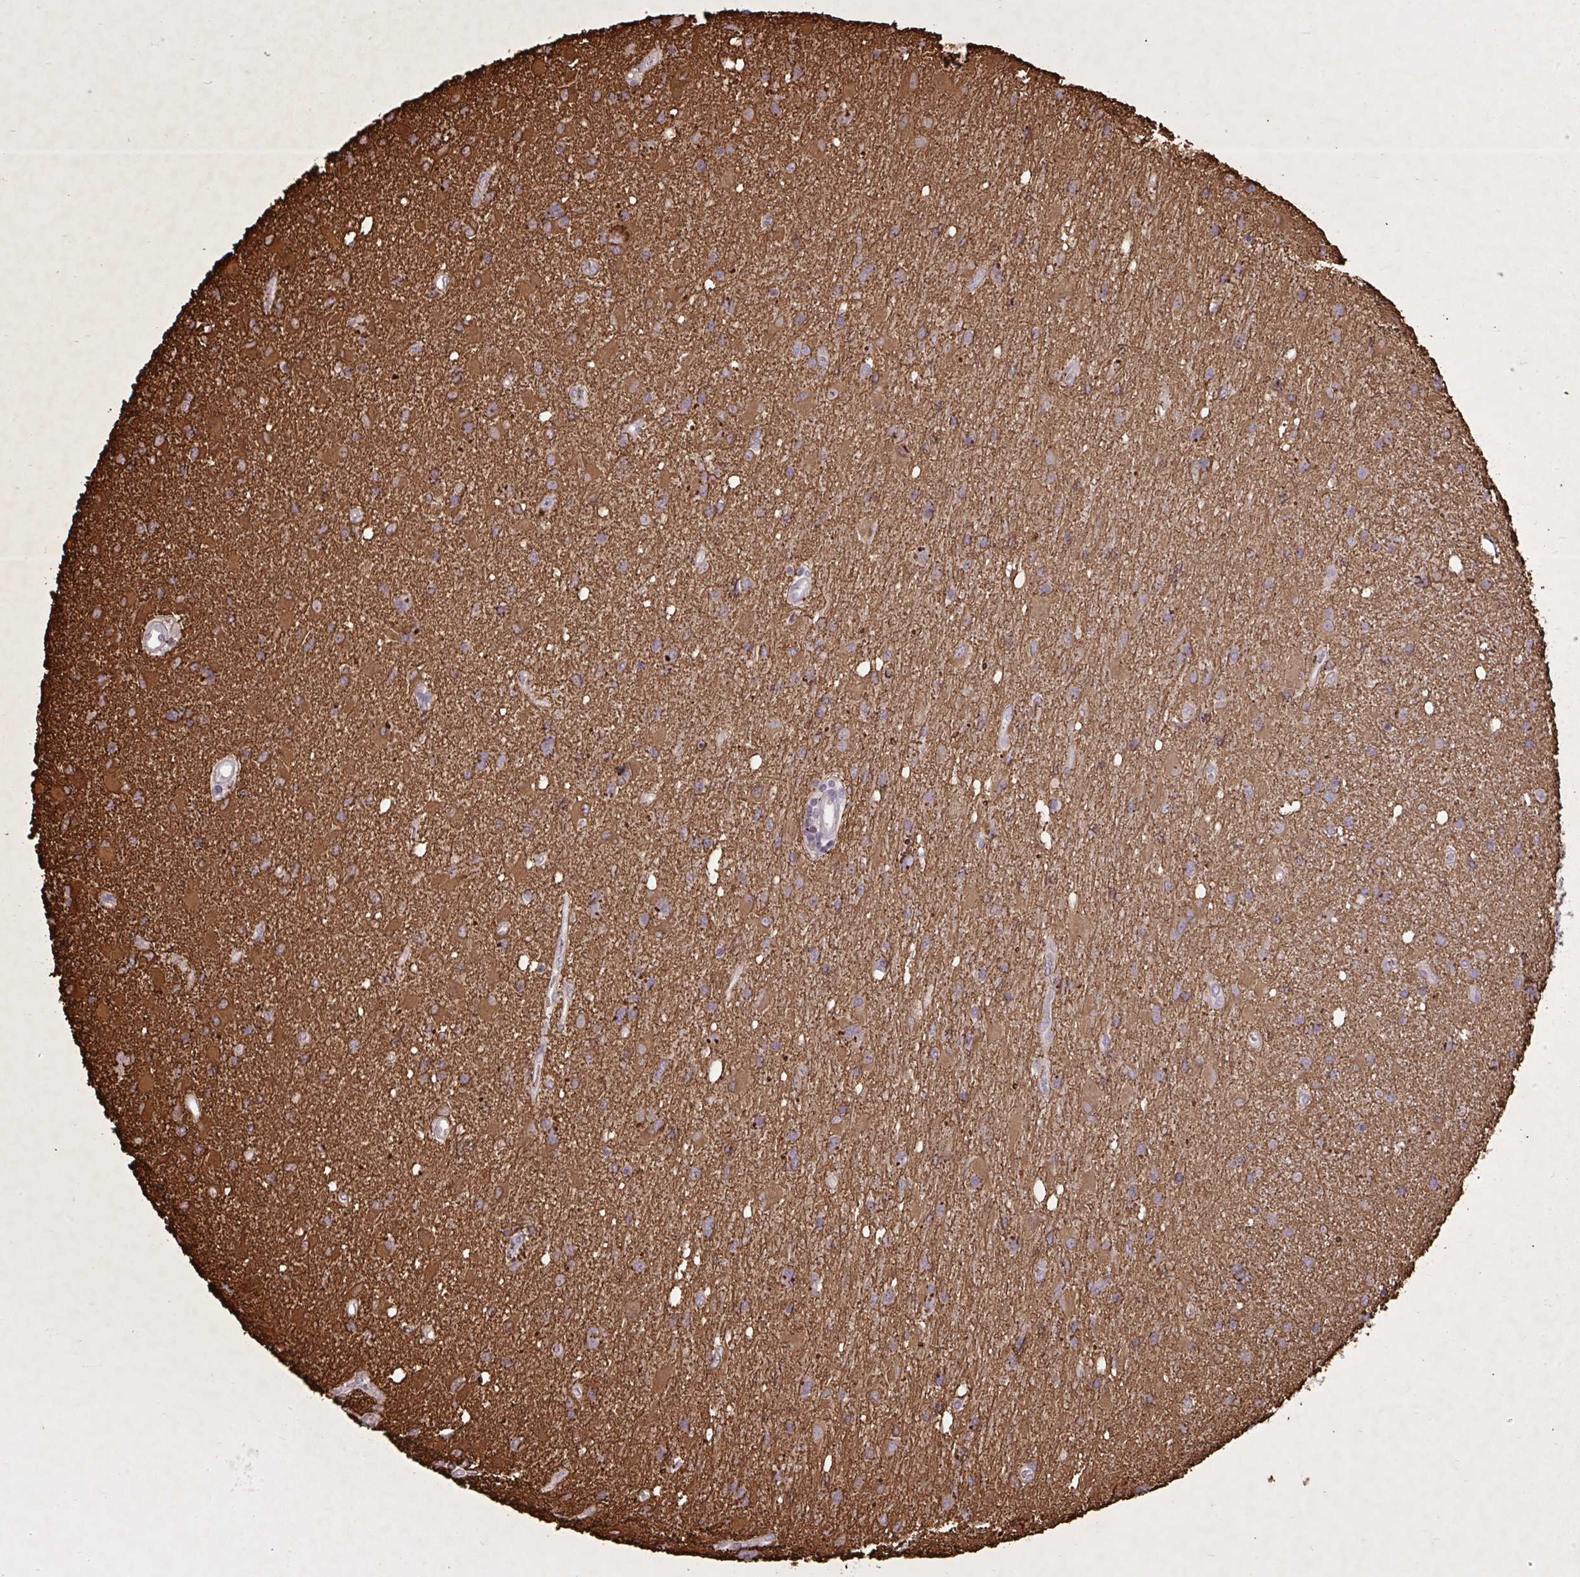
{"staining": {"intensity": "moderate", "quantity": "25%-75%", "location": "cytoplasmic/membranous"}, "tissue": "glioma", "cell_type": "Tumor cells", "image_type": "cancer", "snomed": [{"axis": "morphology", "description": "Glioma, malignant, High grade"}, {"axis": "topography", "description": "Brain"}], "caption": "Brown immunohistochemical staining in glioma shows moderate cytoplasmic/membranous expression in about 25%-75% of tumor cells.", "gene": "CYP20A1", "patient": {"sex": "male", "age": 67}}